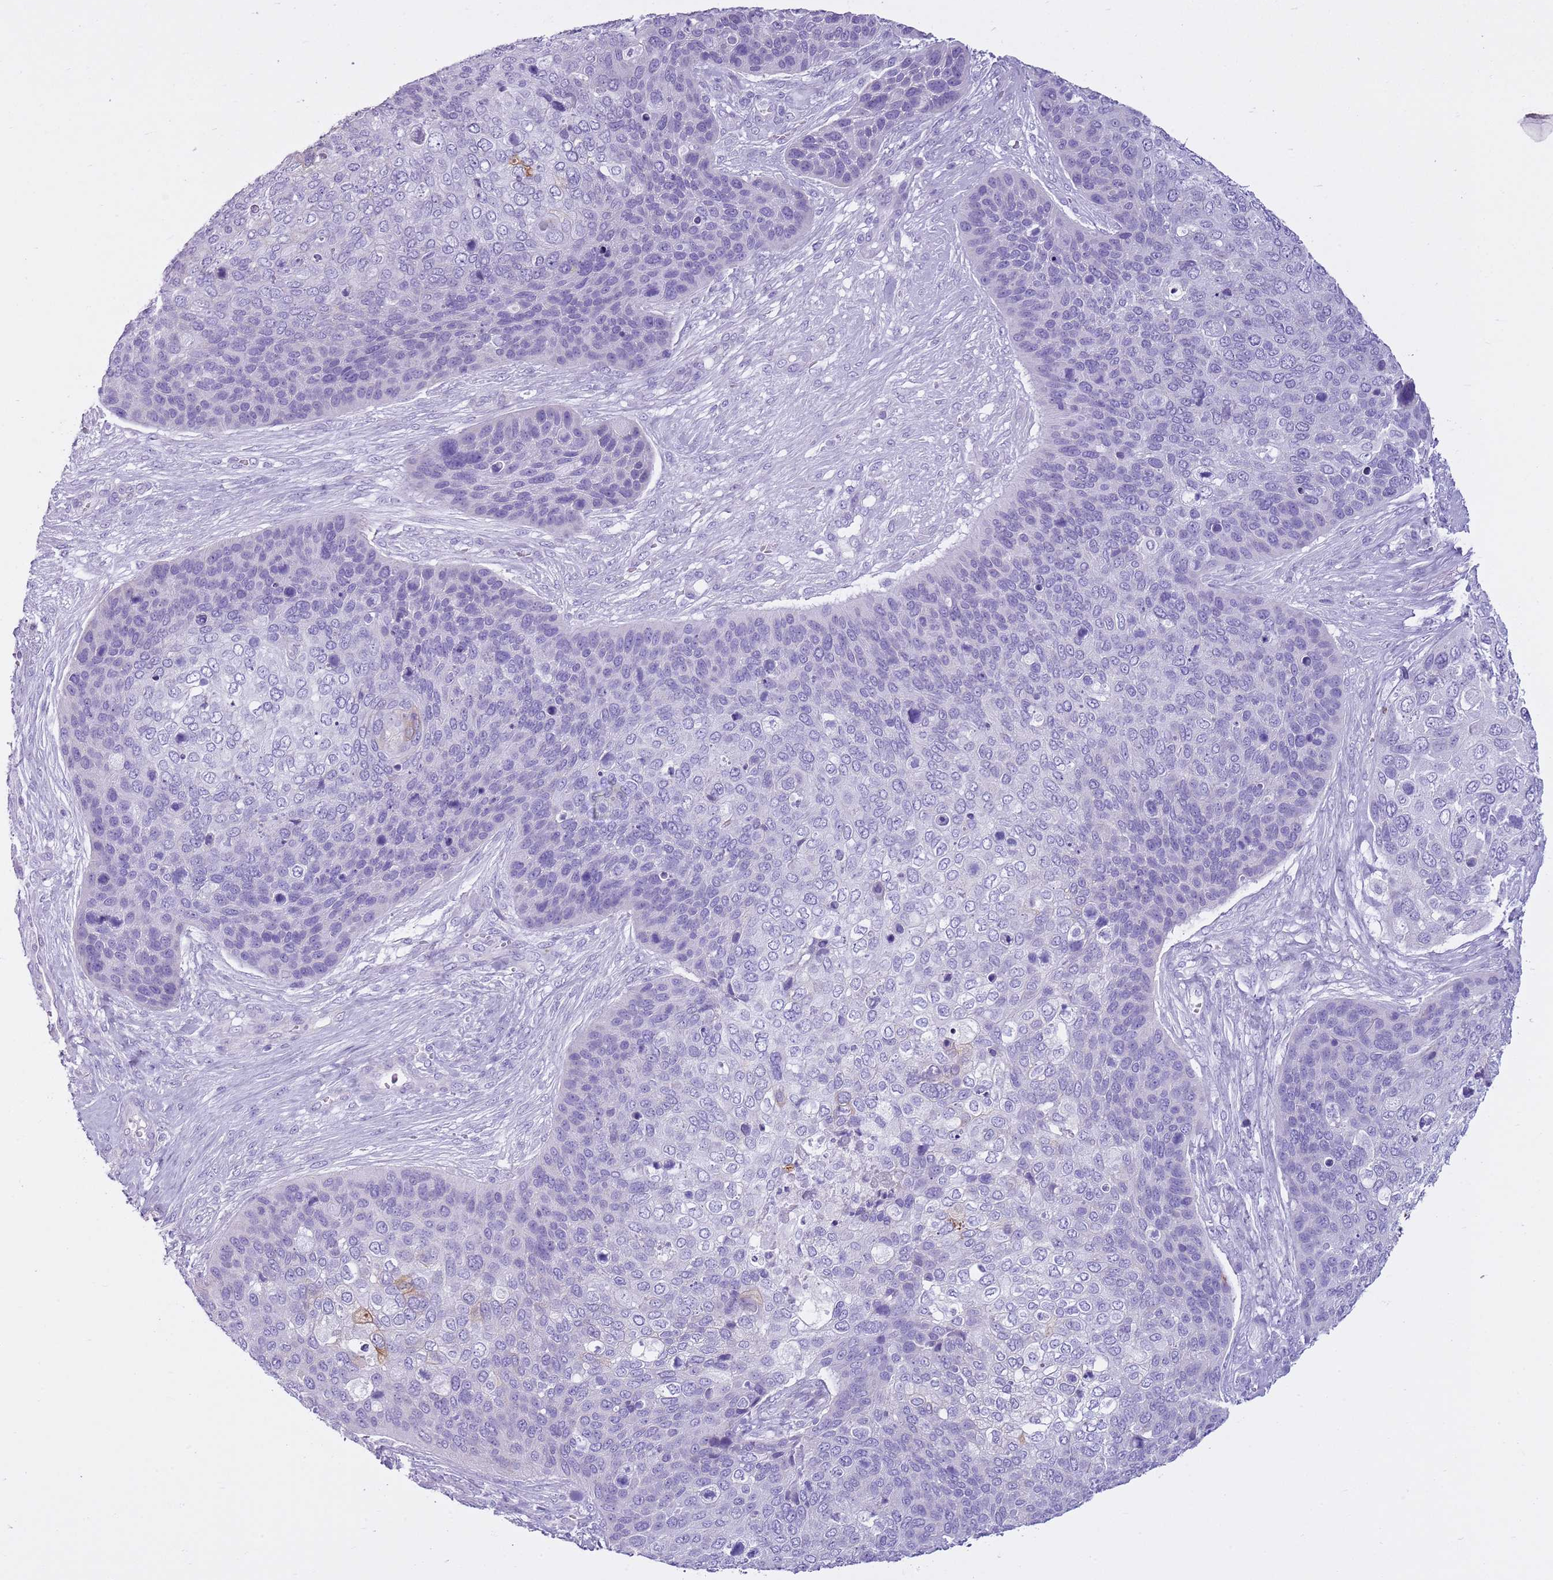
{"staining": {"intensity": "negative", "quantity": "none", "location": "none"}, "tissue": "skin cancer", "cell_type": "Tumor cells", "image_type": "cancer", "snomed": [{"axis": "morphology", "description": "Basal cell carcinoma"}, {"axis": "topography", "description": "Skin"}], "caption": "Immunohistochemical staining of basal cell carcinoma (skin) exhibits no significant staining in tumor cells.", "gene": "CD177", "patient": {"sex": "female", "age": 74}}